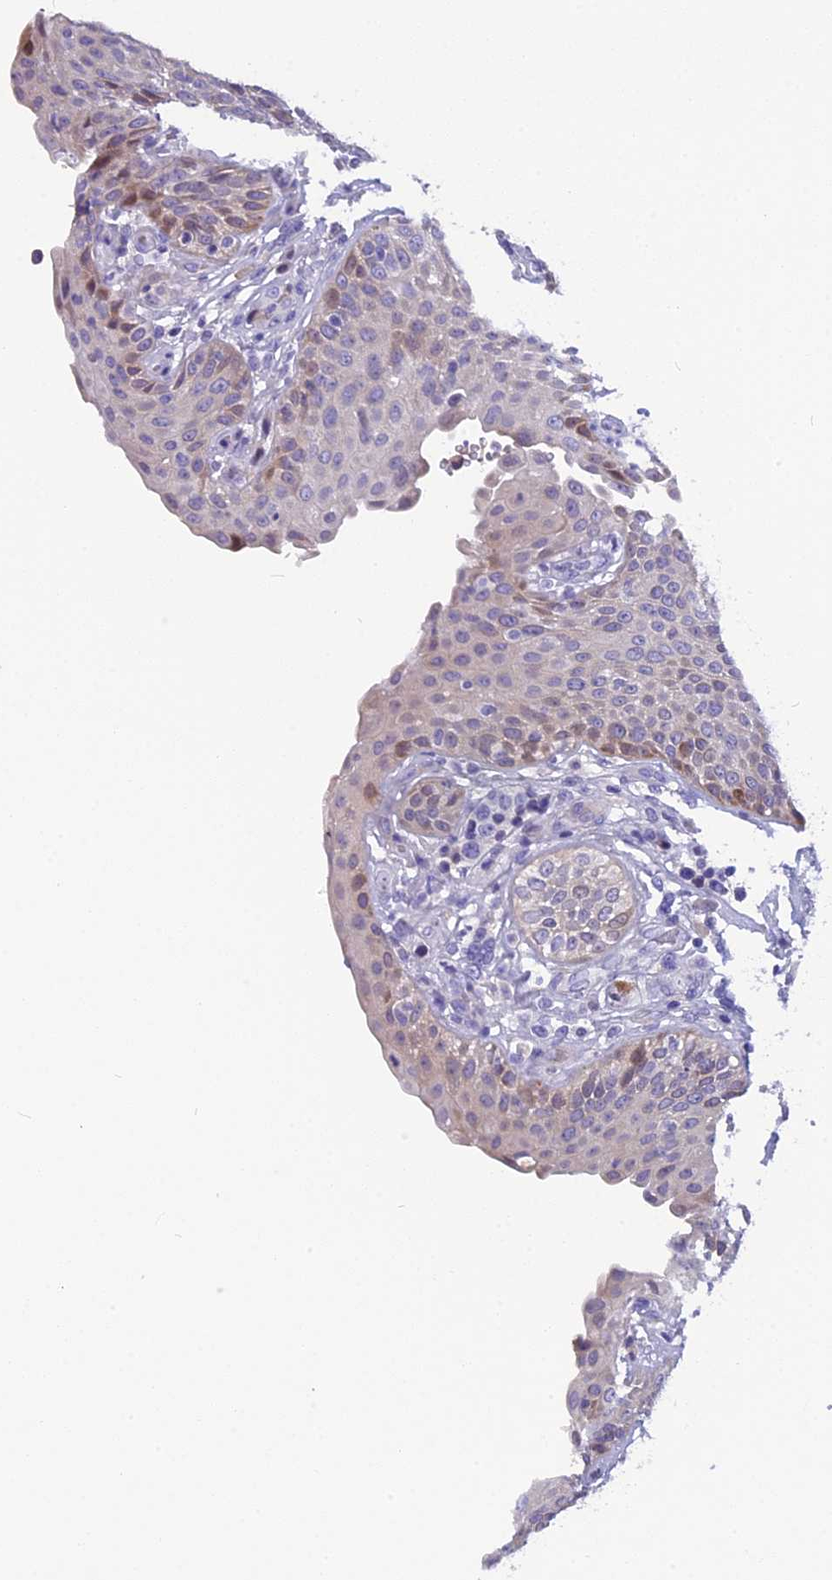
{"staining": {"intensity": "weak", "quantity": "<25%", "location": "cytoplasmic/membranous,nuclear"}, "tissue": "urinary bladder", "cell_type": "Urothelial cells", "image_type": "normal", "snomed": [{"axis": "morphology", "description": "Normal tissue, NOS"}, {"axis": "topography", "description": "Urinary bladder"}], "caption": "A micrograph of urinary bladder stained for a protein displays no brown staining in urothelial cells. (Brightfield microscopy of DAB (3,3'-diaminobenzidine) IHC at high magnification).", "gene": "NKPD1", "patient": {"sex": "female", "age": 62}}